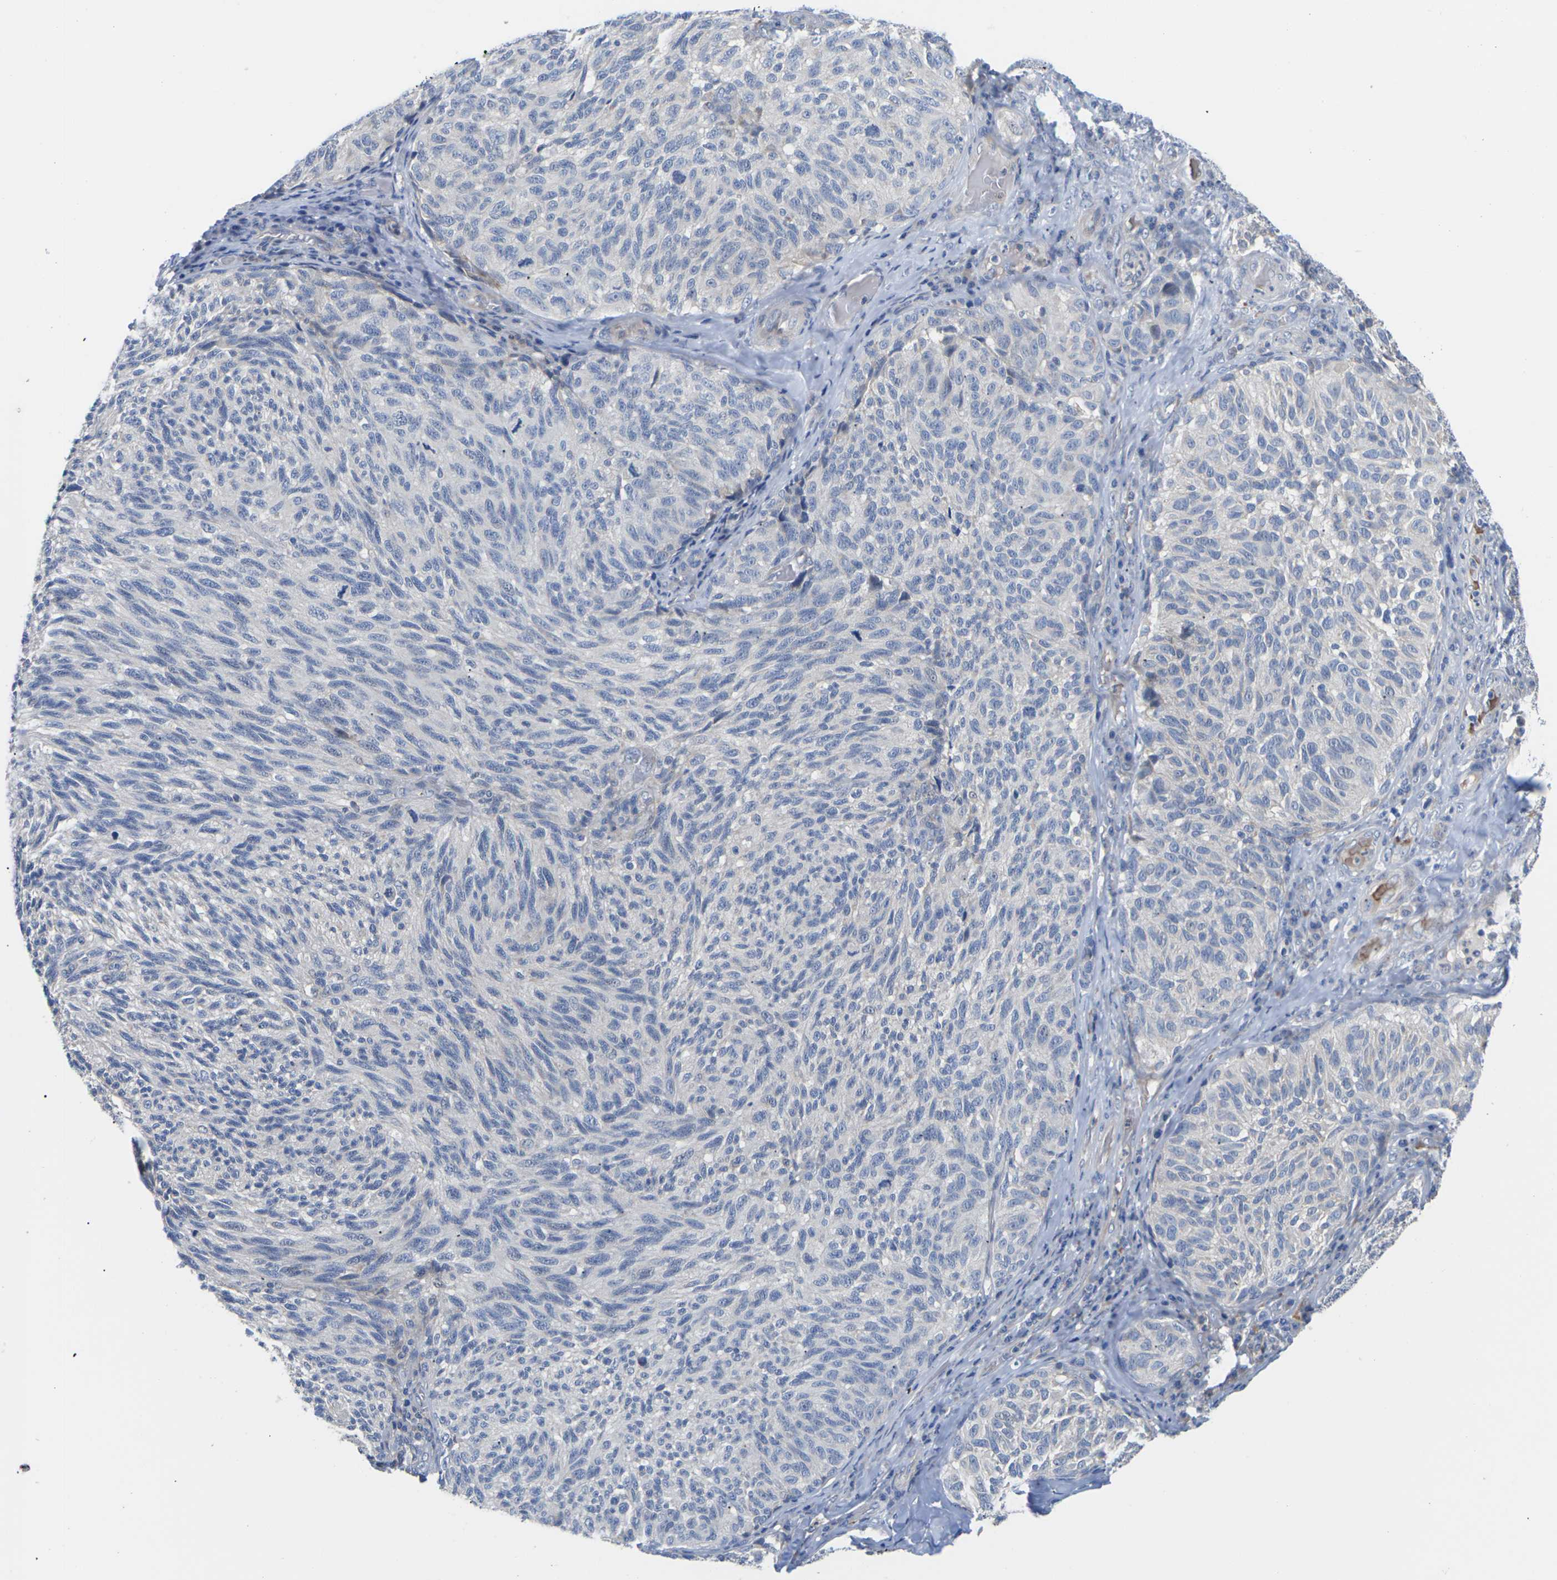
{"staining": {"intensity": "negative", "quantity": "none", "location": "none"}, "tissue": "melanoma", "cell_type": "Tumor cells", "image_type": "cancer", "snomed": [{"axis": "morphology", "description": "Malignant melanoma, NOS"}, {"axis": "topography", "description": "Skin"}], "caption": "Immunohistochemistry (IHC) histopathology image of neoplastic tissue: melanoma stained with DAB exhibits no significant protein expression in tumor cells. (Stains: DAB (3,3'-diaminobenzidine) immunohistochemistry with hematoxylin counter stain, Microscopy: brightfield microscopy at high magnification).", "gene": "TMCO4", "patient": {"sex": "female", "age": 73}}